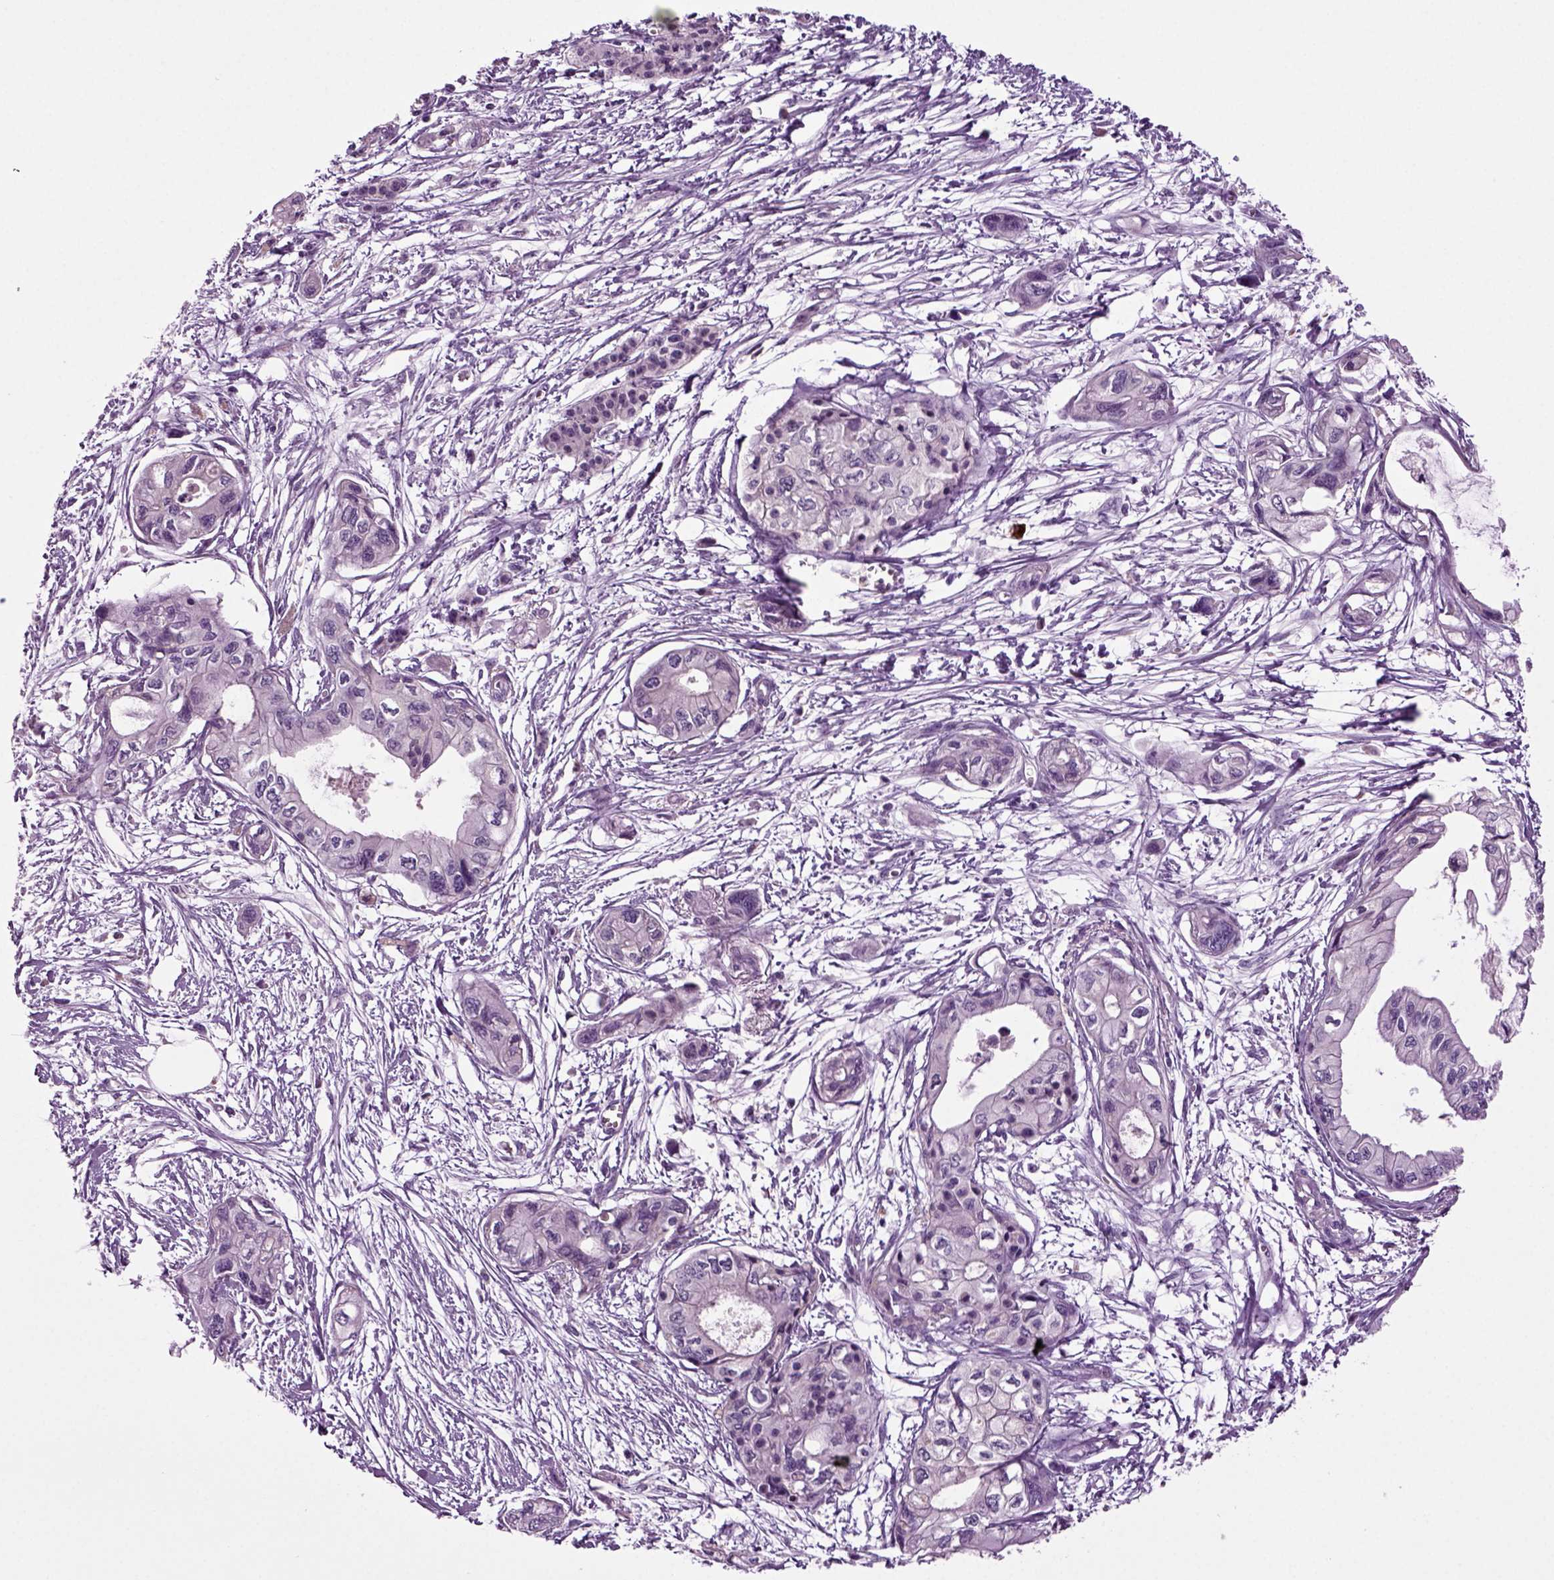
{"staining": {"intensity": "negative", "quantity": "none", "location": "none"}, "tissue": "pancreatic cancer", "cell_type": "Tumor cells", "image_type": "cancer", "snomed": [{"axis": "morphology", "description": "Adenocarcinoma, NOS"}, {"axis": "topography", "description": "Pancreas"}], "caption": "Immunohistochemistry (IHC) photomicrograph of neoplastic tissue: human pancreatic adenocarcinoma stained with DAB shows no significant protein expression in tumor cells.", "gene": "FGF11", "patient": {"sex": "female", "age": 76}}